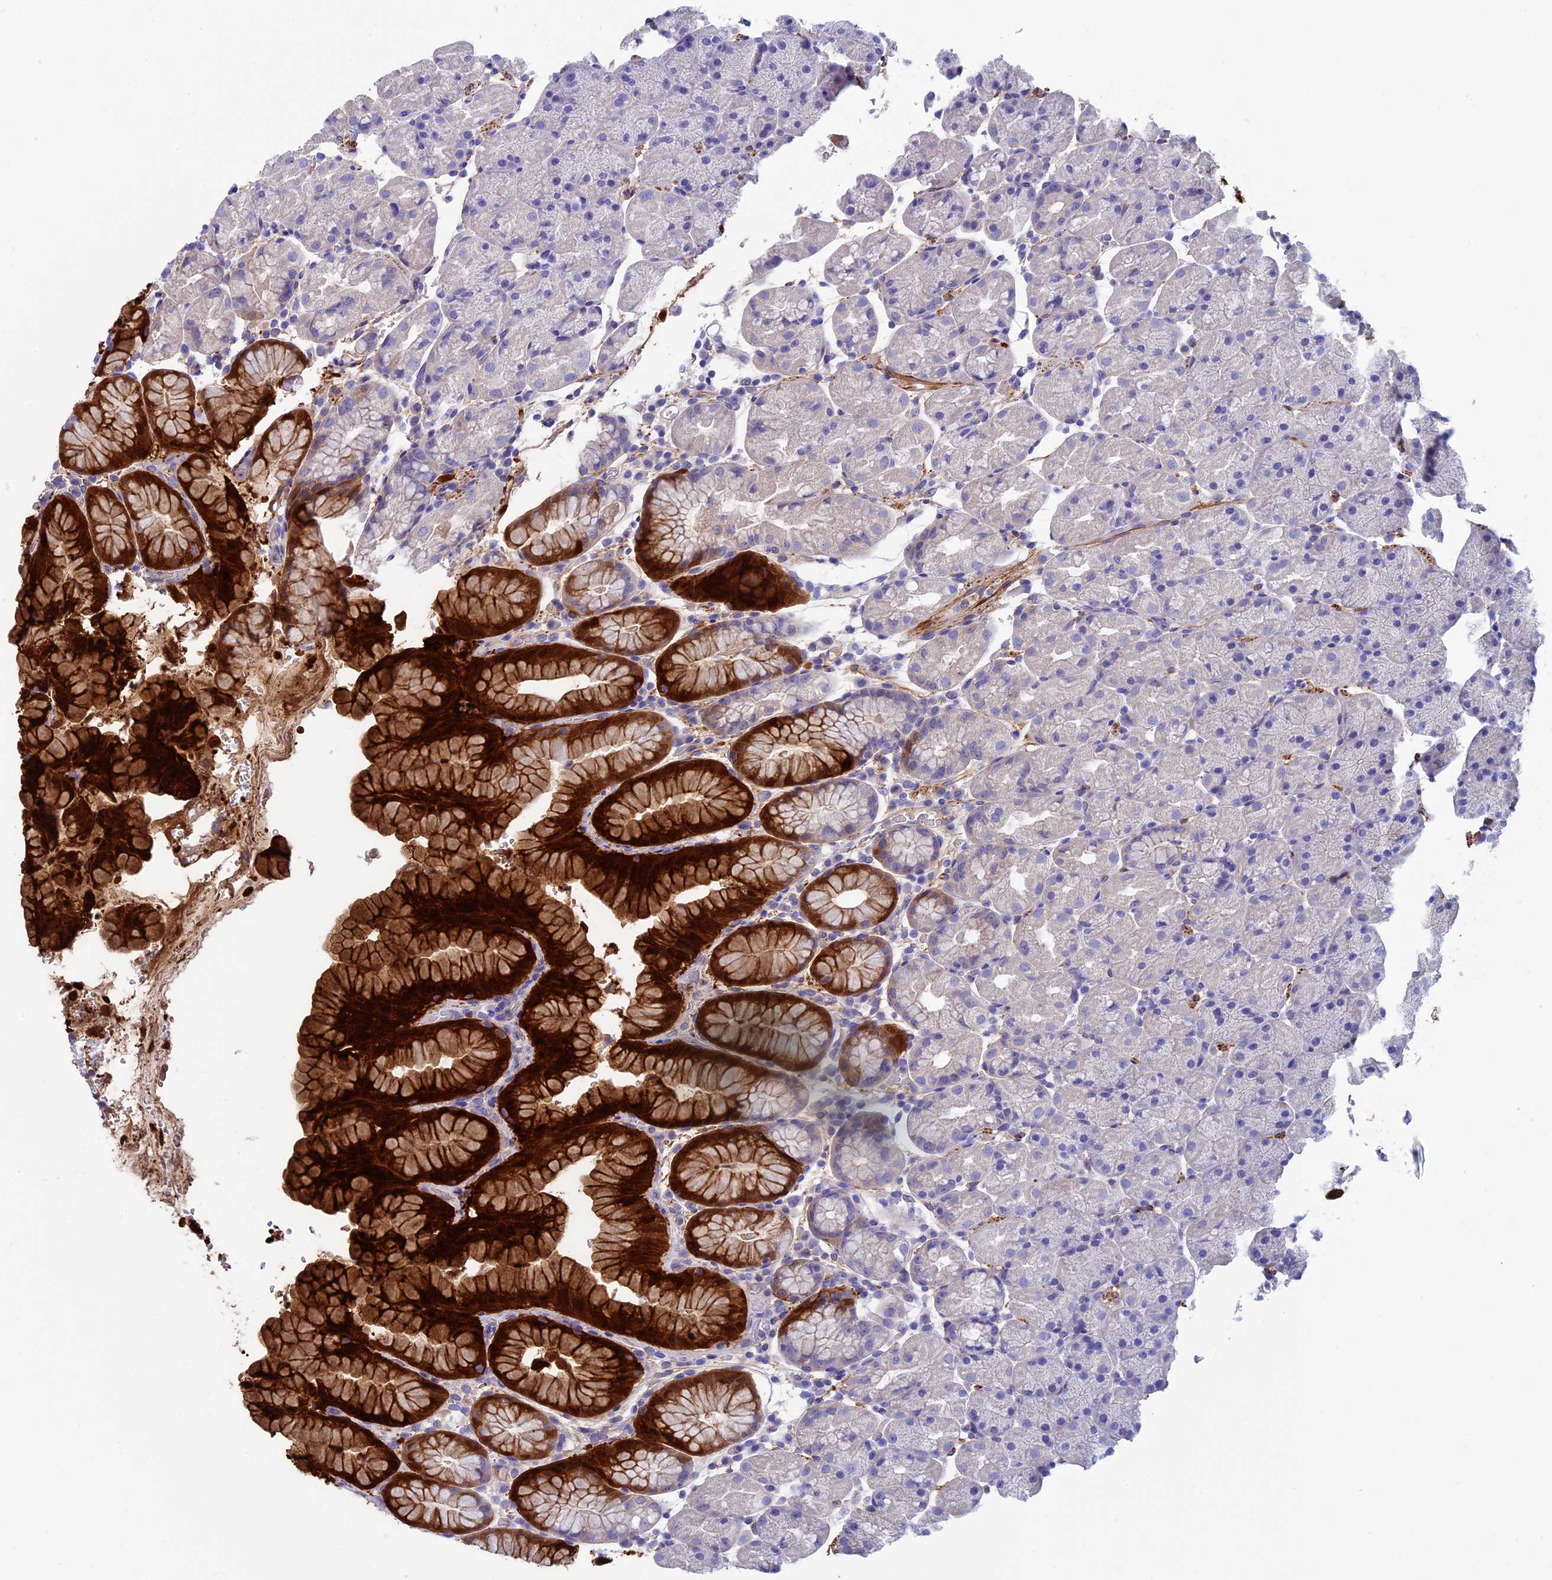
{"staining": {"intensity": "strong", "quantity": "<25%", "location": "cytoplasmic/membranous,nuclear"}, "tissue": "stomach", "cell_type": "Glandular cells", "image_type": "normal", "snomed": [{"axis": "morphology", "description": "Normal tissue, NOS"}, {"axis": "topography", "description": "Stomach, upper"}, {"axis": "topography", "description": "Stomach, lower"}], "caption": "Strong cytoplasmic/membranous,nuclear protein positivity is seen in about <25% of glandular cells in stomach. (DAB (3,3'-diaminobenzidine) = brown stain, brightfield microscopy at high magnification).", "gene": "ADH7", "patient": {"sex": "male", "age": 67}}